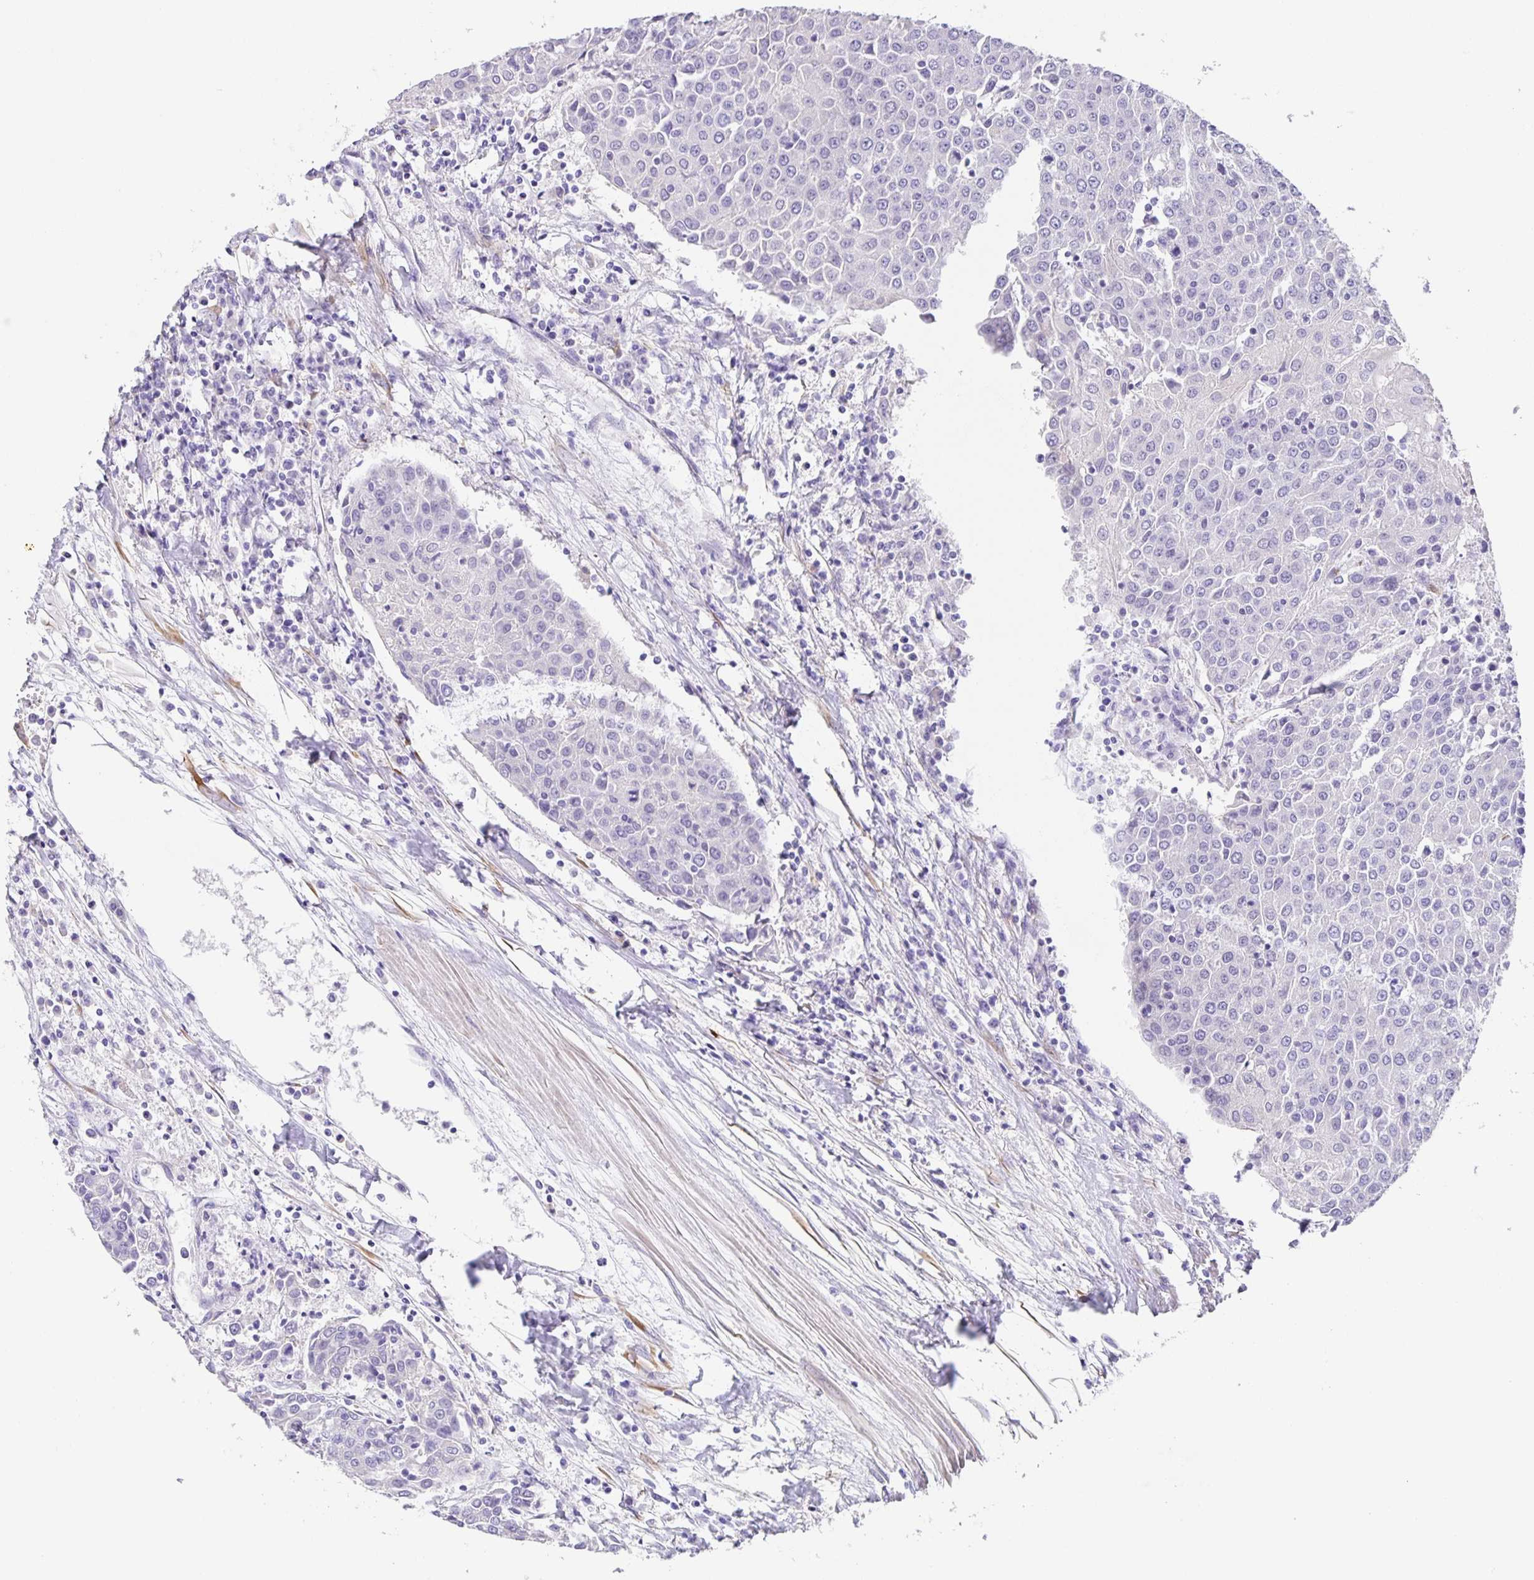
{"staining": {"intensity": "negative", "quantity": "none", "location": "none"}, "tissue": "urothelial cancer", "cell_type": "Tumor cells", "image_type": "cancer", "snomed": [{"axis": "morphology", "description": "Urothelial carcinoma, High grade"}, {"axis": "topography", "description": "Urinary bladder"}], "caption": "This is a micrograph of IHC staining of urothelial cancer, which shows no staining in tumor cells. (DAB IHC, high magnification).", "gene": "PRR36", "patient": {"sex": "female", "age": 85}}